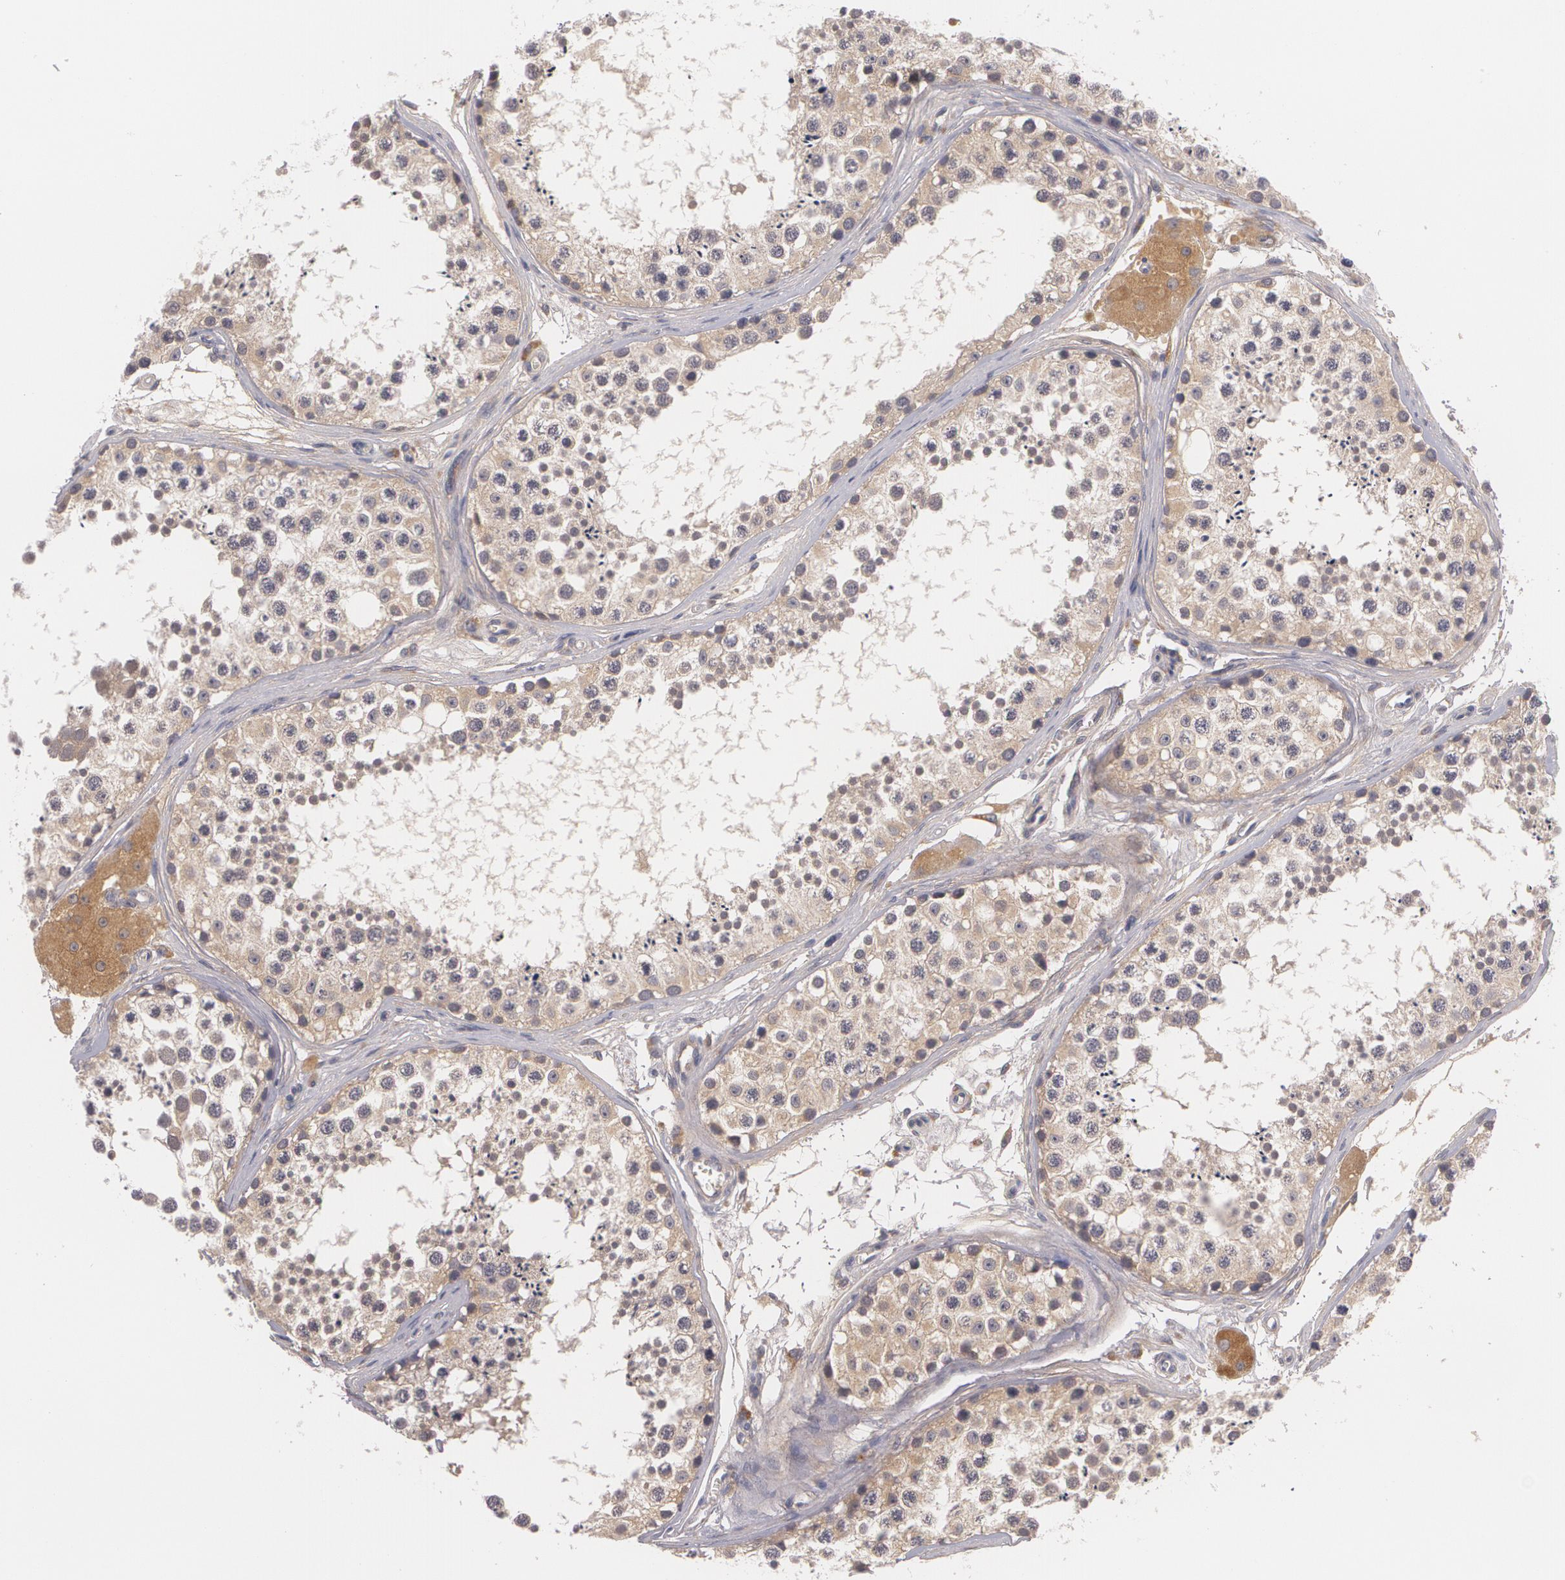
{"staining": {"intensity": "weak", "quantity": "25%-75%", "location": "cytoplasmic/membranous"}, "tissue": "testis", "cell_type": "Cells in seminiferous ducts", "image_type": "normal", "snomed": [{"axis": "morphology", "description": "Normal tissue, NOS"}, {"axis": "topography", "description": "Testis"}], "caption": "About 25%-75% of cells in seminiferous ducts in normal testis reveal weak cytoplasmic/membranous protein expression as visualized by brown immunohistochemical staining.", "gene": "CASK", "patient": {"sex": "male", "age": 57}}